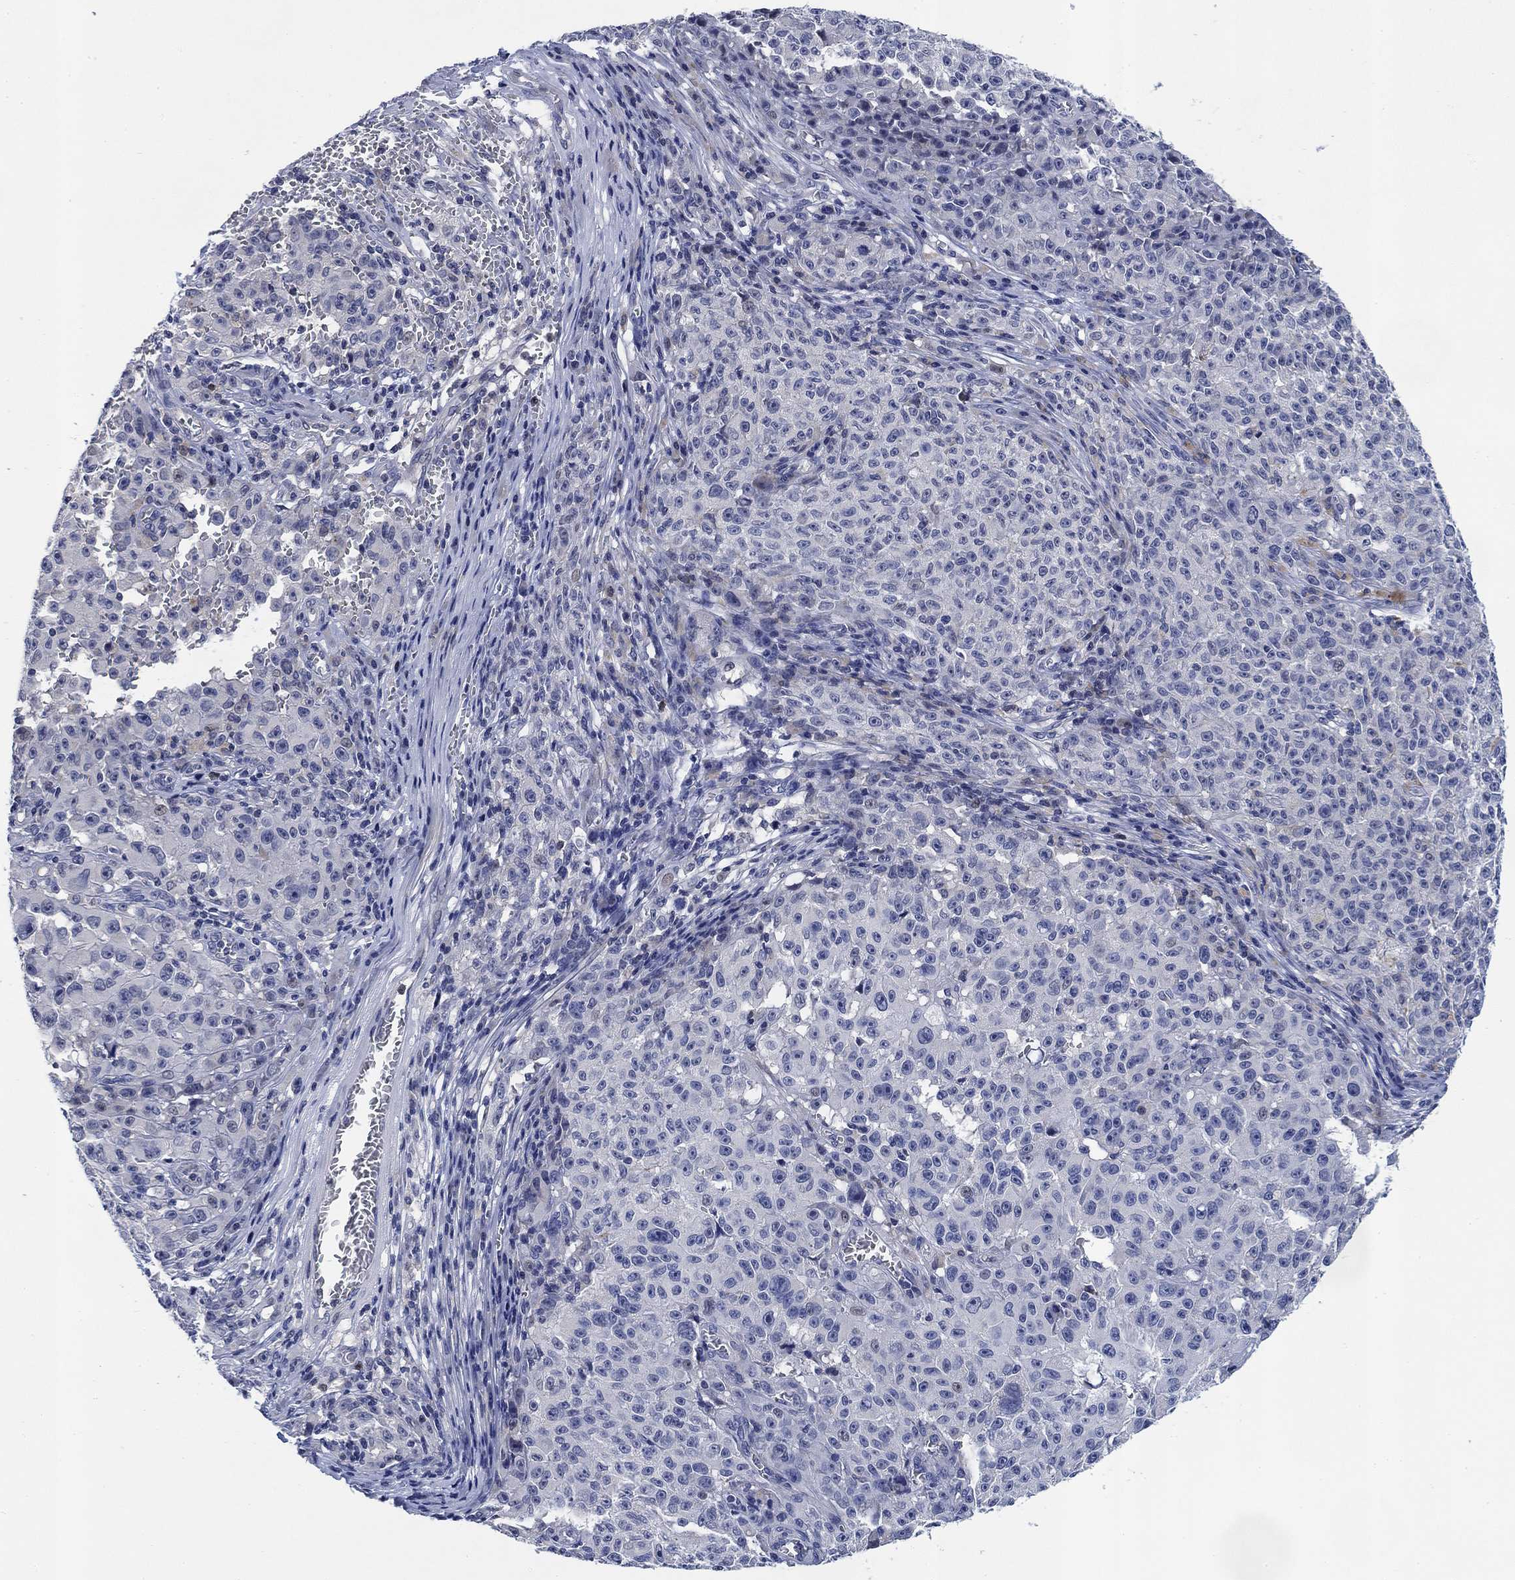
{"staining": {"intensity": "negative", "quantity": "none", "location": "none"}, "tissue": "melanoma", "cell_type": "Tumor cells", "image_type": "cancer", "snomed": [{"axis": "morphology", "description": "Malignant melanoma, NOS"}, {"axis": "topography", "description": "Skin"}], "caption": "Malignant melanoma was stained to show a protein in brown. There is no significant positivity in tumor cells.", "gene": "DAZL", "patient": {"sex": "female", "age": 82}}